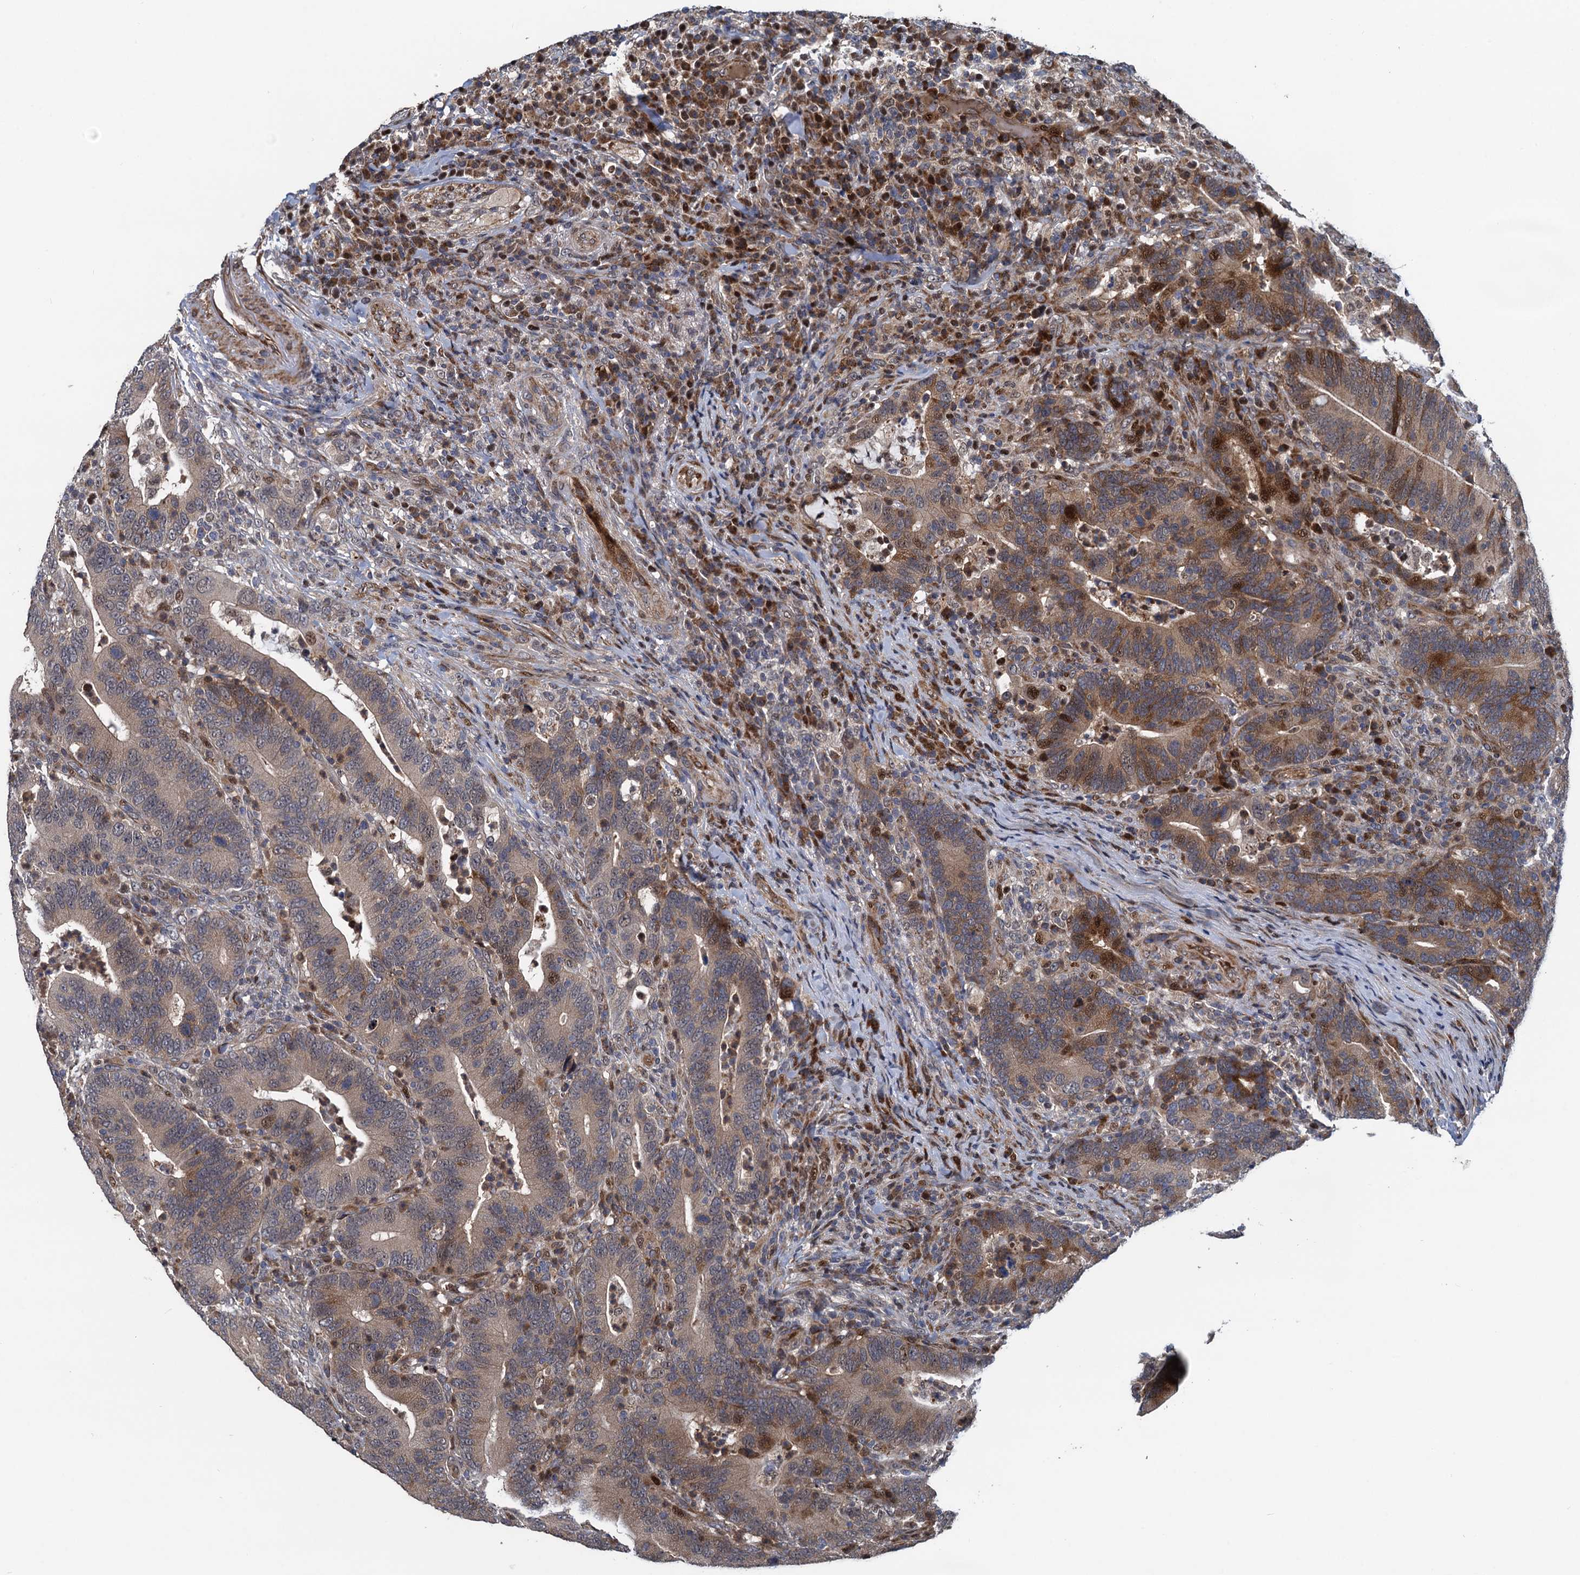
{"staining": {"intensity": "moderate", "quantity": "25%-75%", "location": "cytoplasmic/membranous,nuclear"}, "tissue": "colorectal cancer", "cell_type": "Tumor cells", "image_type": "cancer", "snomed": [{"axis": "morphology", "description": "Adenocarcinoma, NOS"}, {"axis": "topography", "description": "Colon"}], "caption": "Moderate cytoplasmic/membranous and nuclear positivity for a protein is appreciated in approximately 25%-75% of tumor cells of colorectal cancer using IHC.", "gene": "ATOSA", "patient": {"sex": "female", "age": 66}}